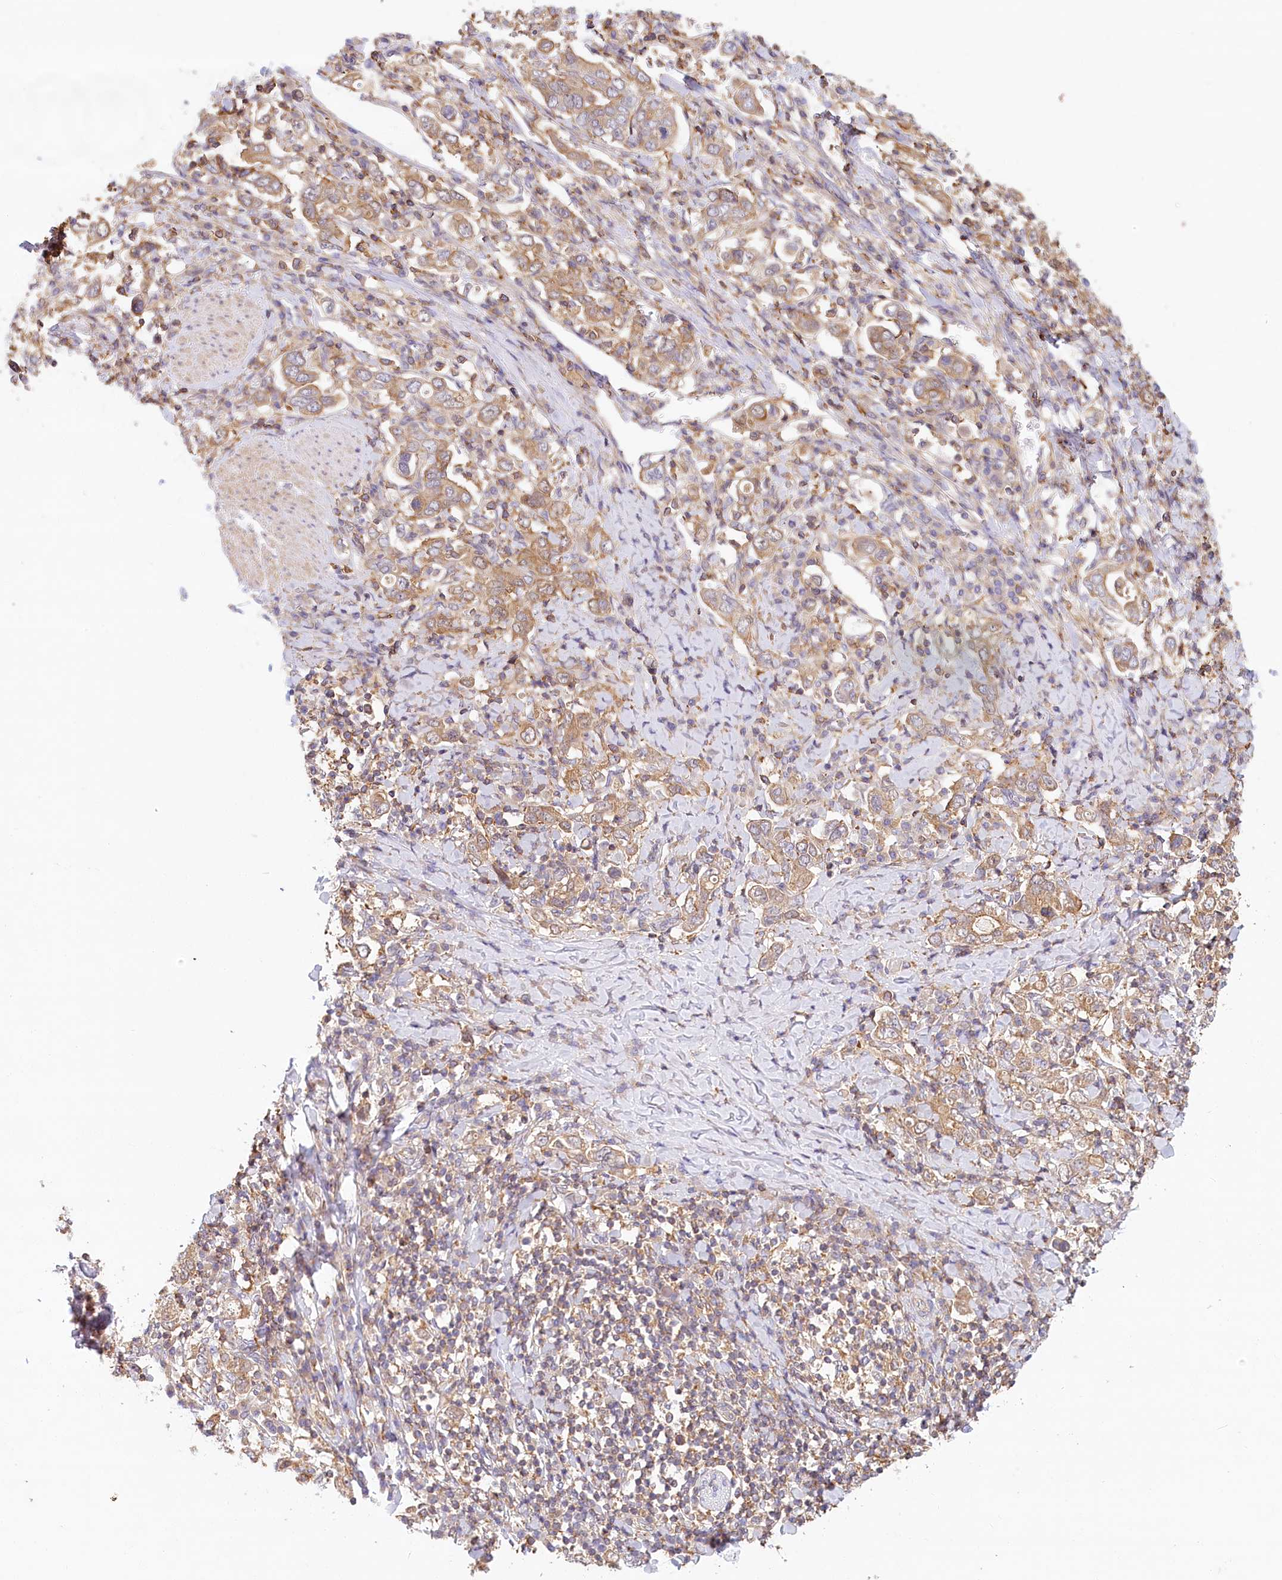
{"staining": {"intensity": "moderate", "quantity": ">75%", "location": "cytoplasmic/membranous"}, "tissue": "stomach cancer", "cell_type": "Tumor cells", "image_type": "cancer", "snomed": [{"axis": "morphology", "description": "Adenocarcinoma, NOS"}, {"axis": "topography", "description": "Stomach, upper"}], "caption": "Human stomach adenocarcinoma stained for a protein (brown) demonstrates moderate cytoplasmic/membranous positive staining in approximately >75% of tumor cells.", "gene": "UMPS", "patient": {"sex": "male", "age": 62}}